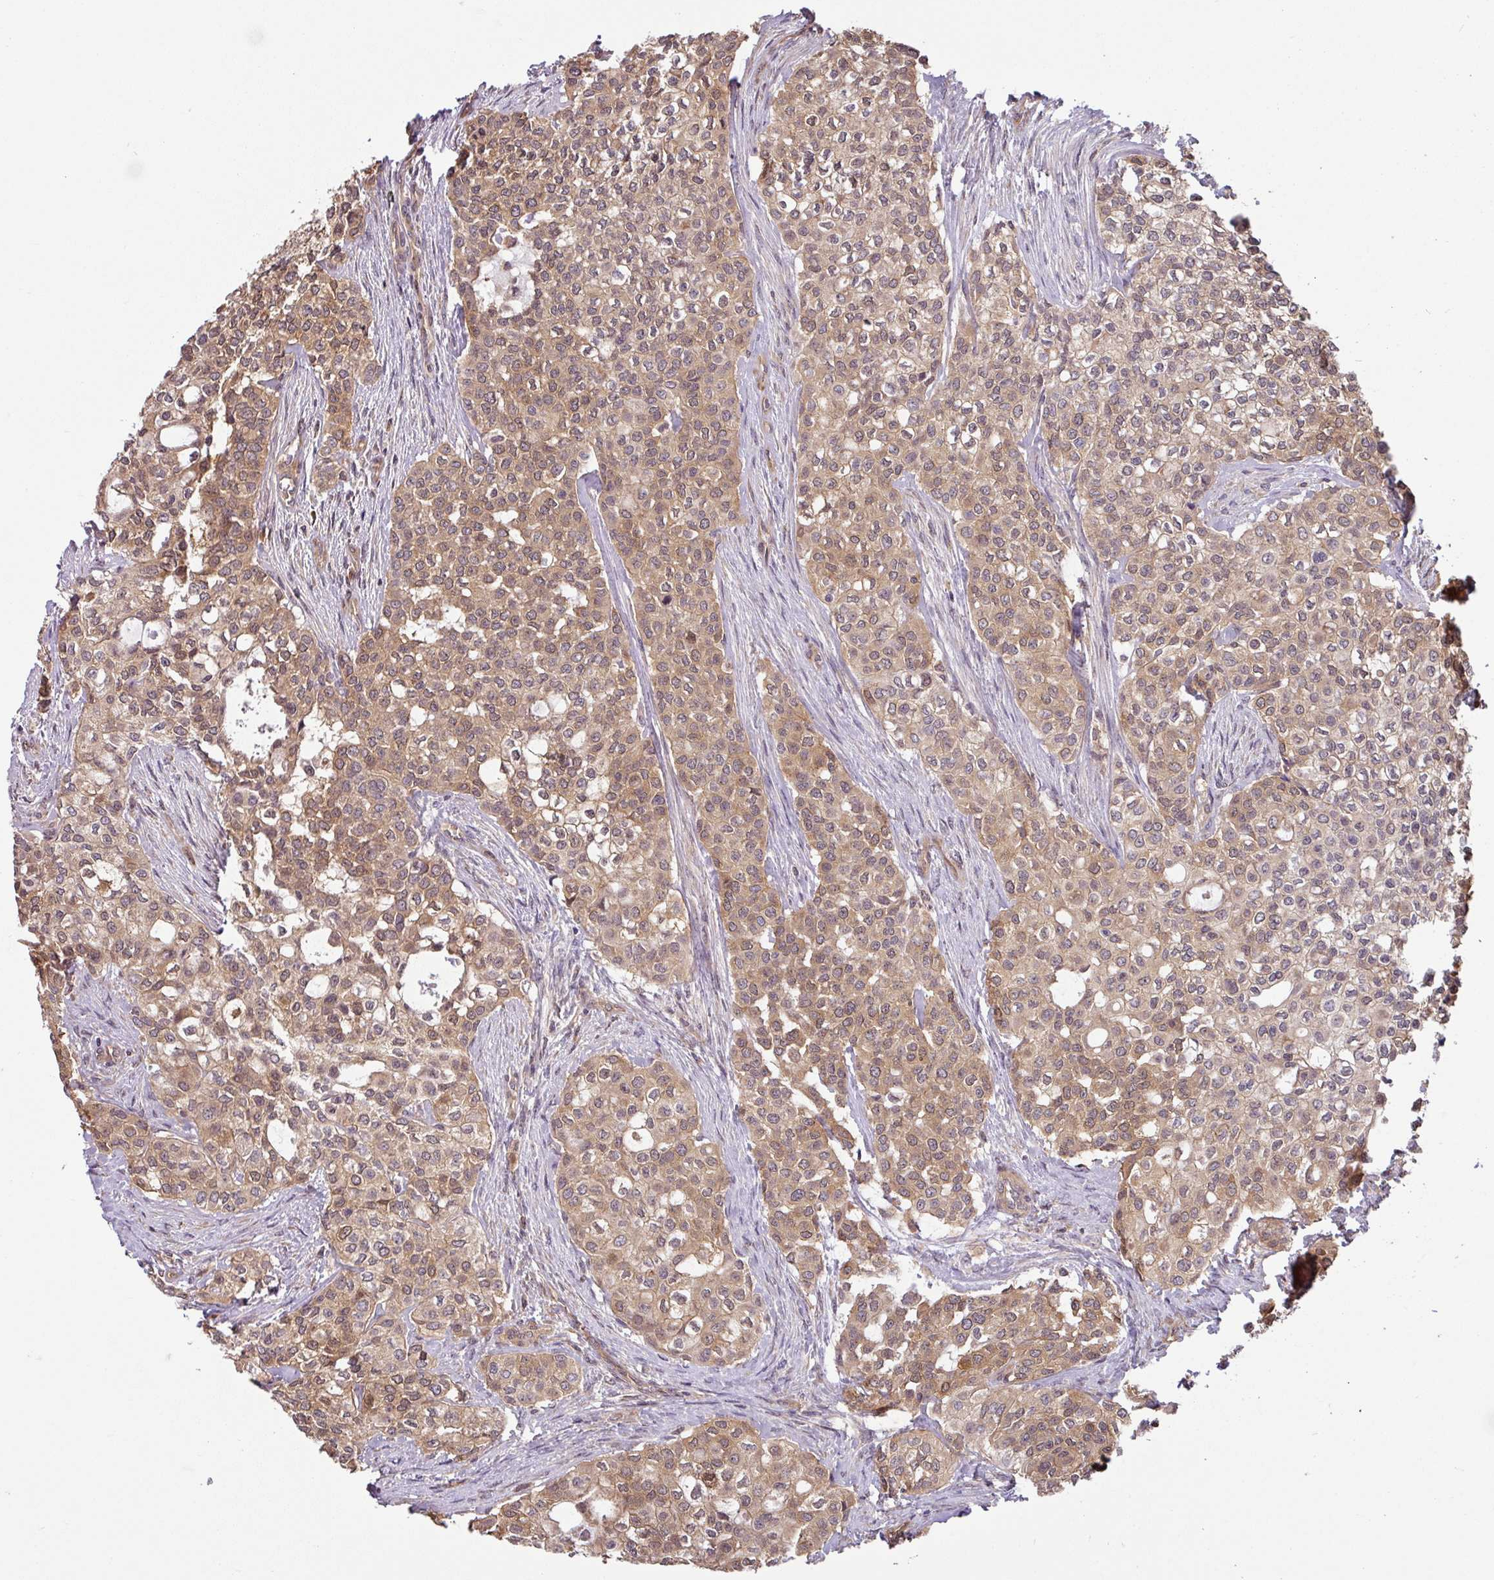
{"staining": {"intensity": "moderate", "quantity": ">75%", "location": "cytoplasmic/membranous,nuclear"}, "tissue": "head and neck cancer", "cell_type": "Tumor cells", "image_type": "cancer", "snomed": [{"axis": "morphology", "description": "Adenocarcinoma, NOS"}, {"axis": "topography", "description": "Head-Neck"}], "caption": "The immunohistochemical stain shows moderate cytoplasmic/membranous and nuclear positivity in tumor cells of head and neck cancer tissue.", "gene": "SHB", "patient": {"sex": "male", "age": 81}}